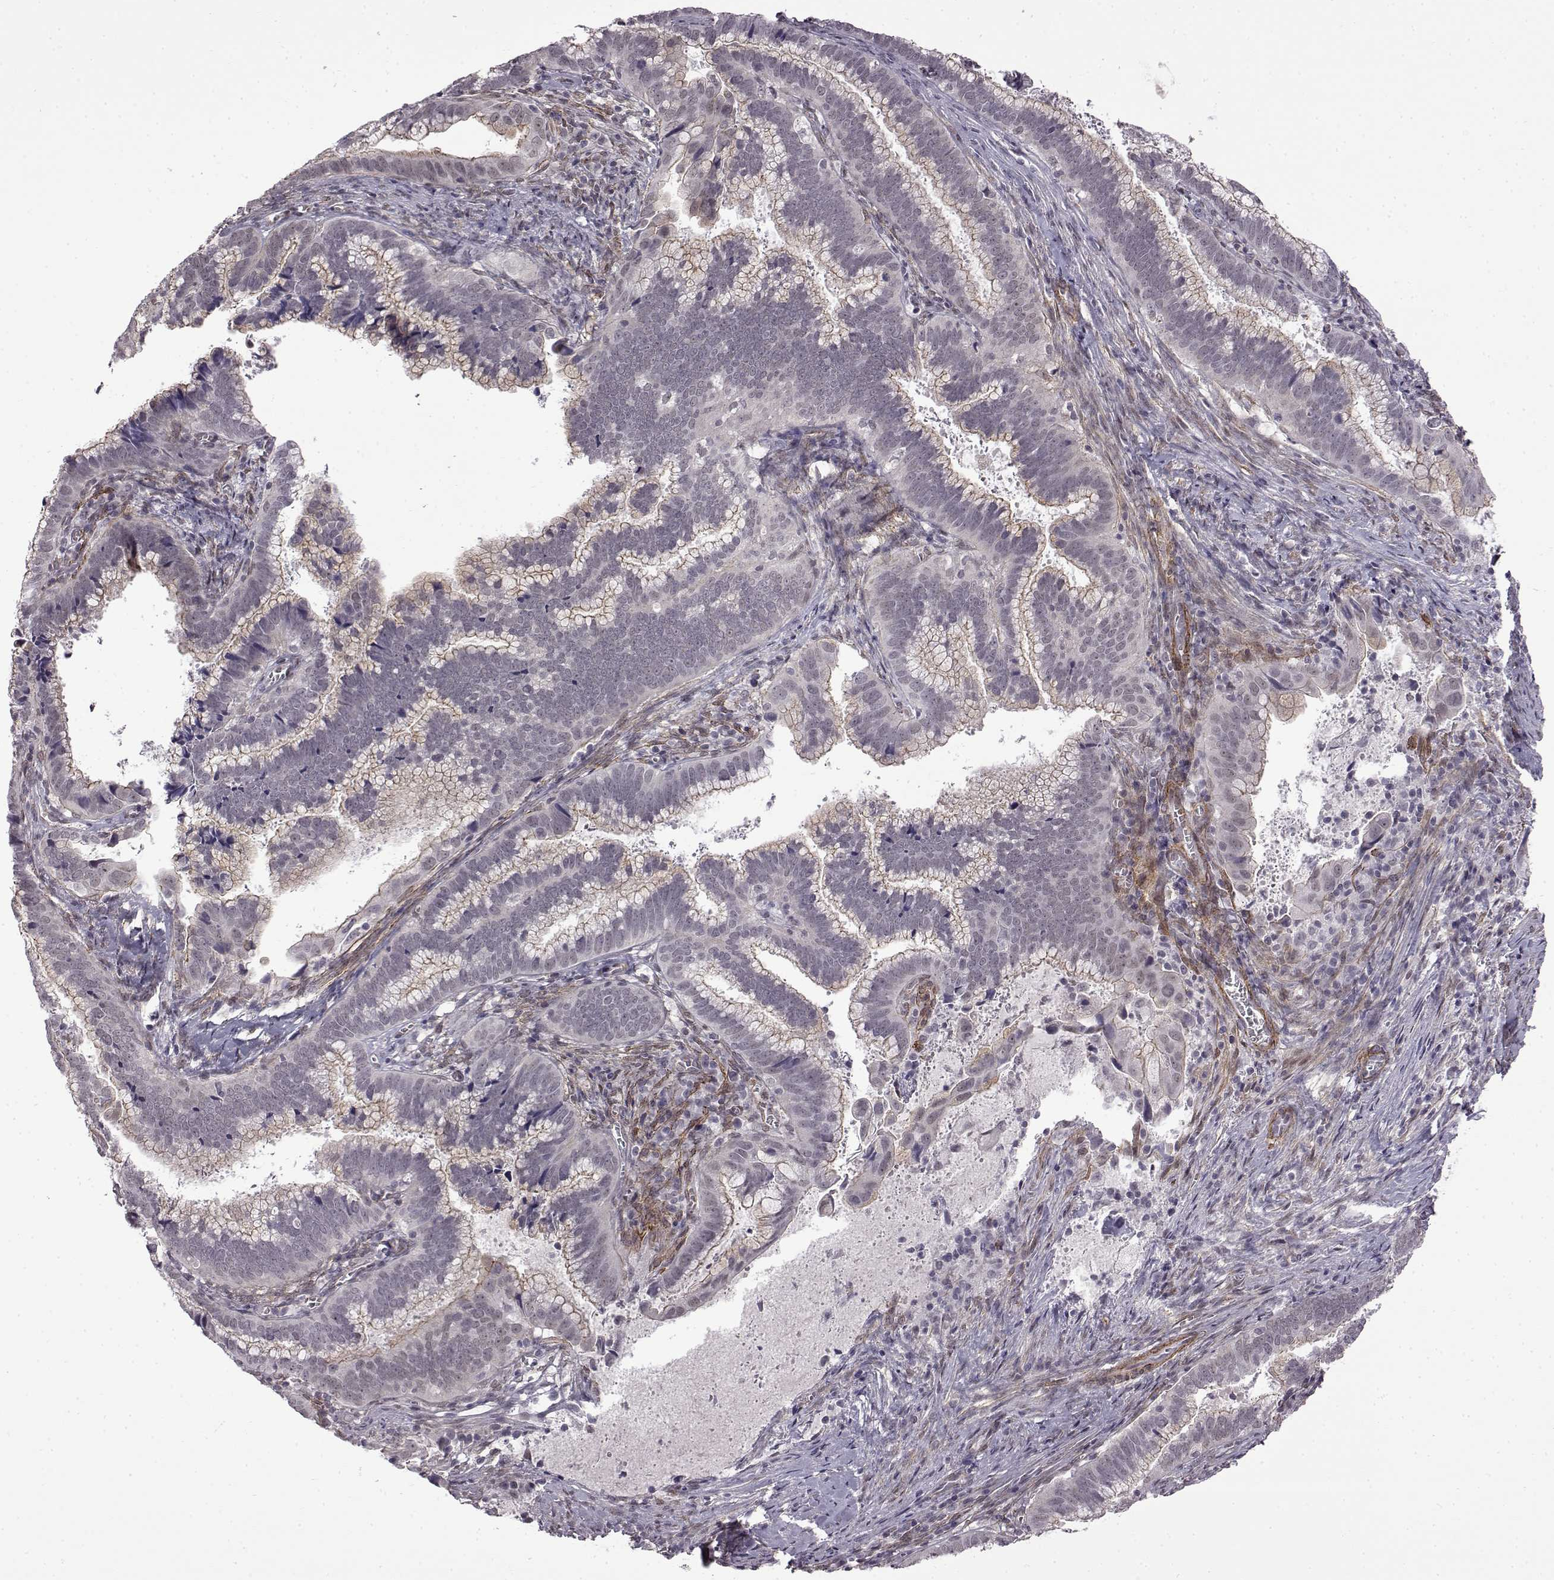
{"staining": {"intensity": "negative", "quantity": "none", "location": "none"}, "tissue": "cervical cancer", "cell_type": "Tumor cells", "image_type": "cancer", "snomed": [{"axis": "morphology", "description": "Adenocarcinoma, NOS"}, {"axis": "topography", "description": "Cervix"}], "caption": "An immunohistochemistry photomicrograph of cervical adenocarcinoma is shown. There is no staining in tumor cells of cervical adenocarcinoma. (DAB (3,3'-diaminobenzidine) immunohistochemistry (IHC) visualized using brightfield microscopy, high magnification).", "gene": "SYNPO2", "patient": {"sex": "female", "age": 61}}